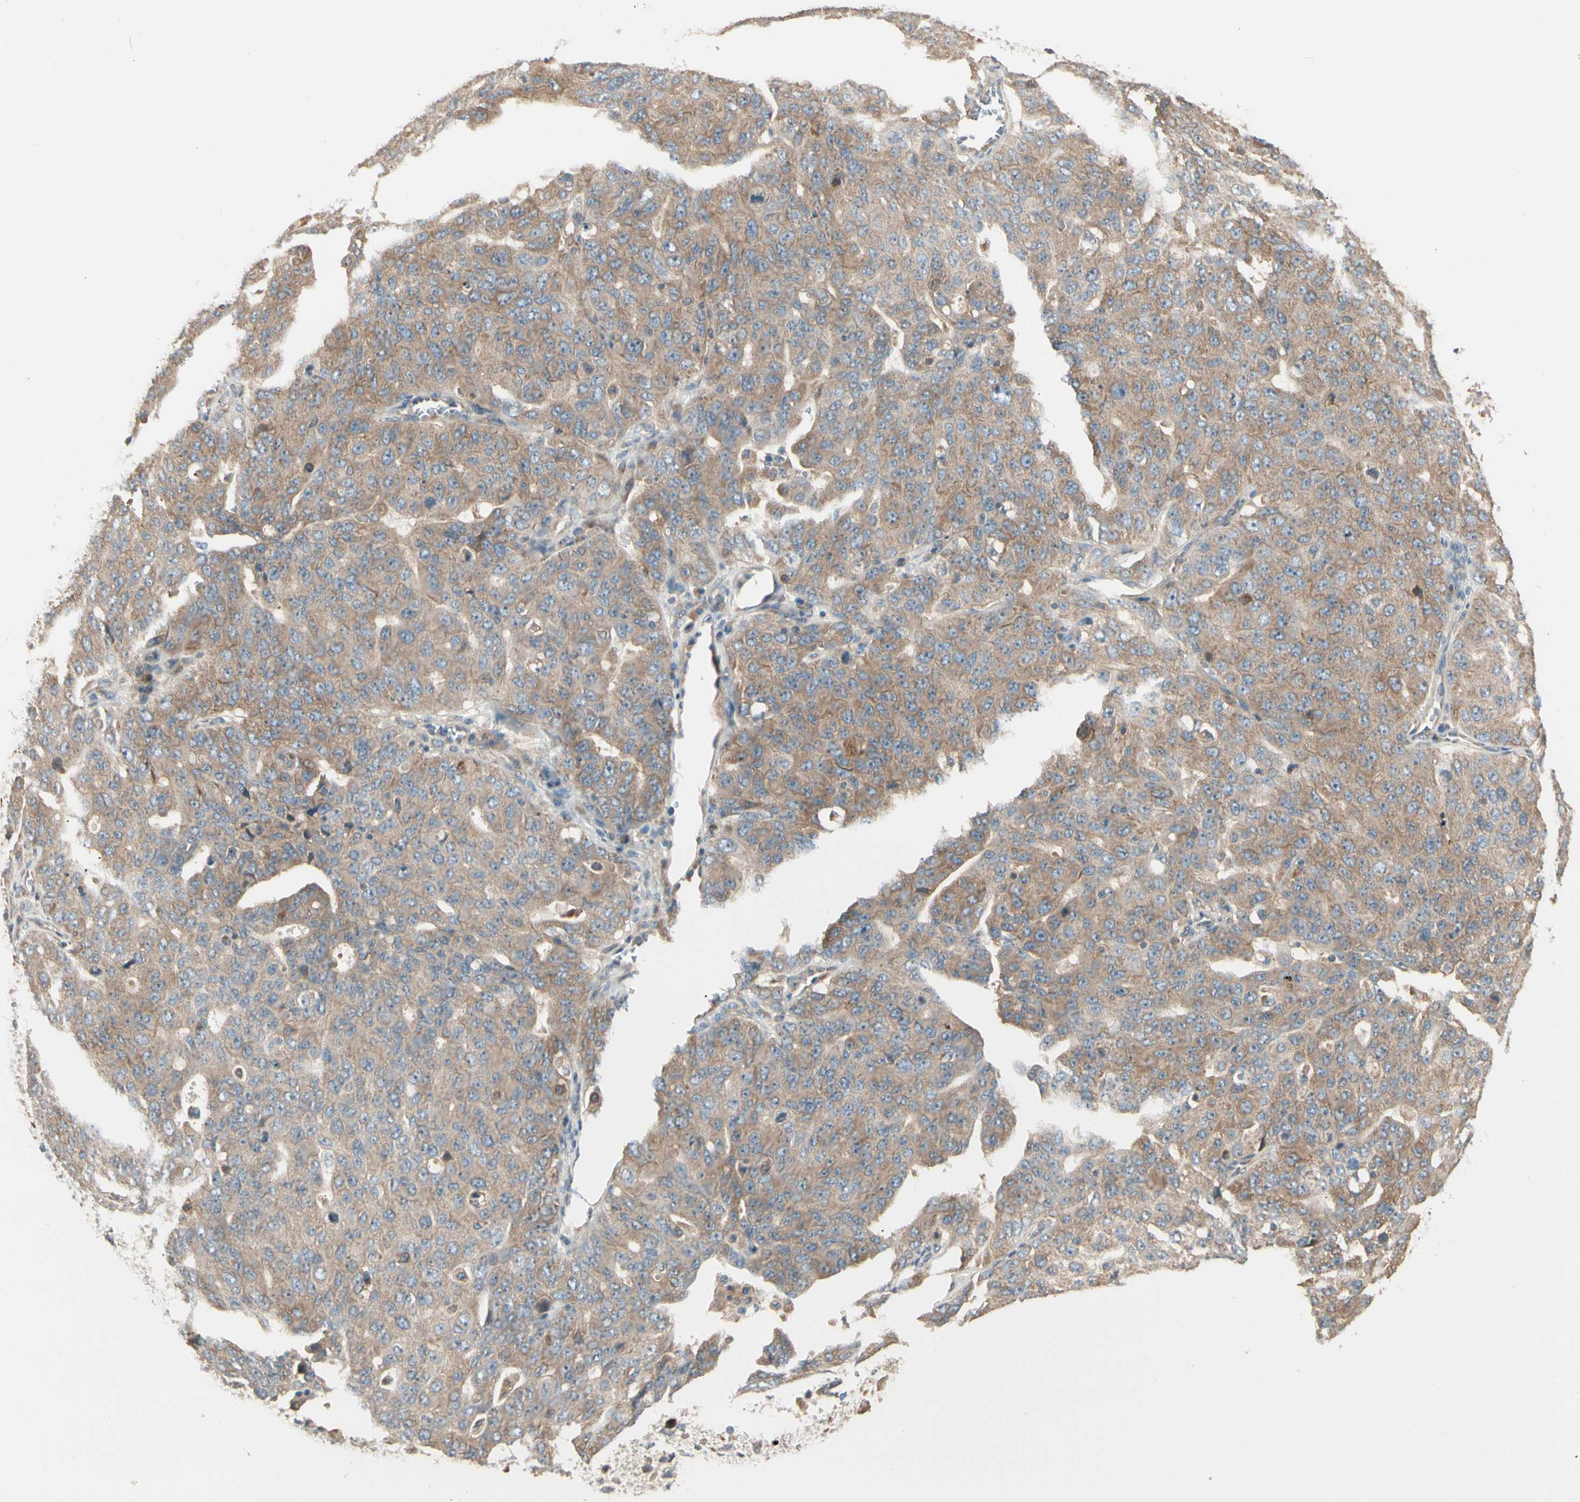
{"staining": {"intensity": "moderate", "quantity": ">75%", "location": "cytoplasmic/membranous"}, "tissue": "ovarian cancer", "cell_type": "Tumor cells", "image_type": "cancer", "snomed": [{"axis": "morphology", "description": "Carcinoma, endometroid"}, {"axis": "topography", "description": "Ovary"}], "caption": "Tumor cells demonstrate medium levels of moderate cytoplasmic/membranous expression in about >75% of cells in endometroid carcinoma (ovarian). Using DAB (3,3'-diaminobenzidine) (brown) and hematoxylin (blue) stains, captured at high magnification using brightfield microscopy.", "gene": "IRAG1", "patient": {"sex": "female", "age": 62}}